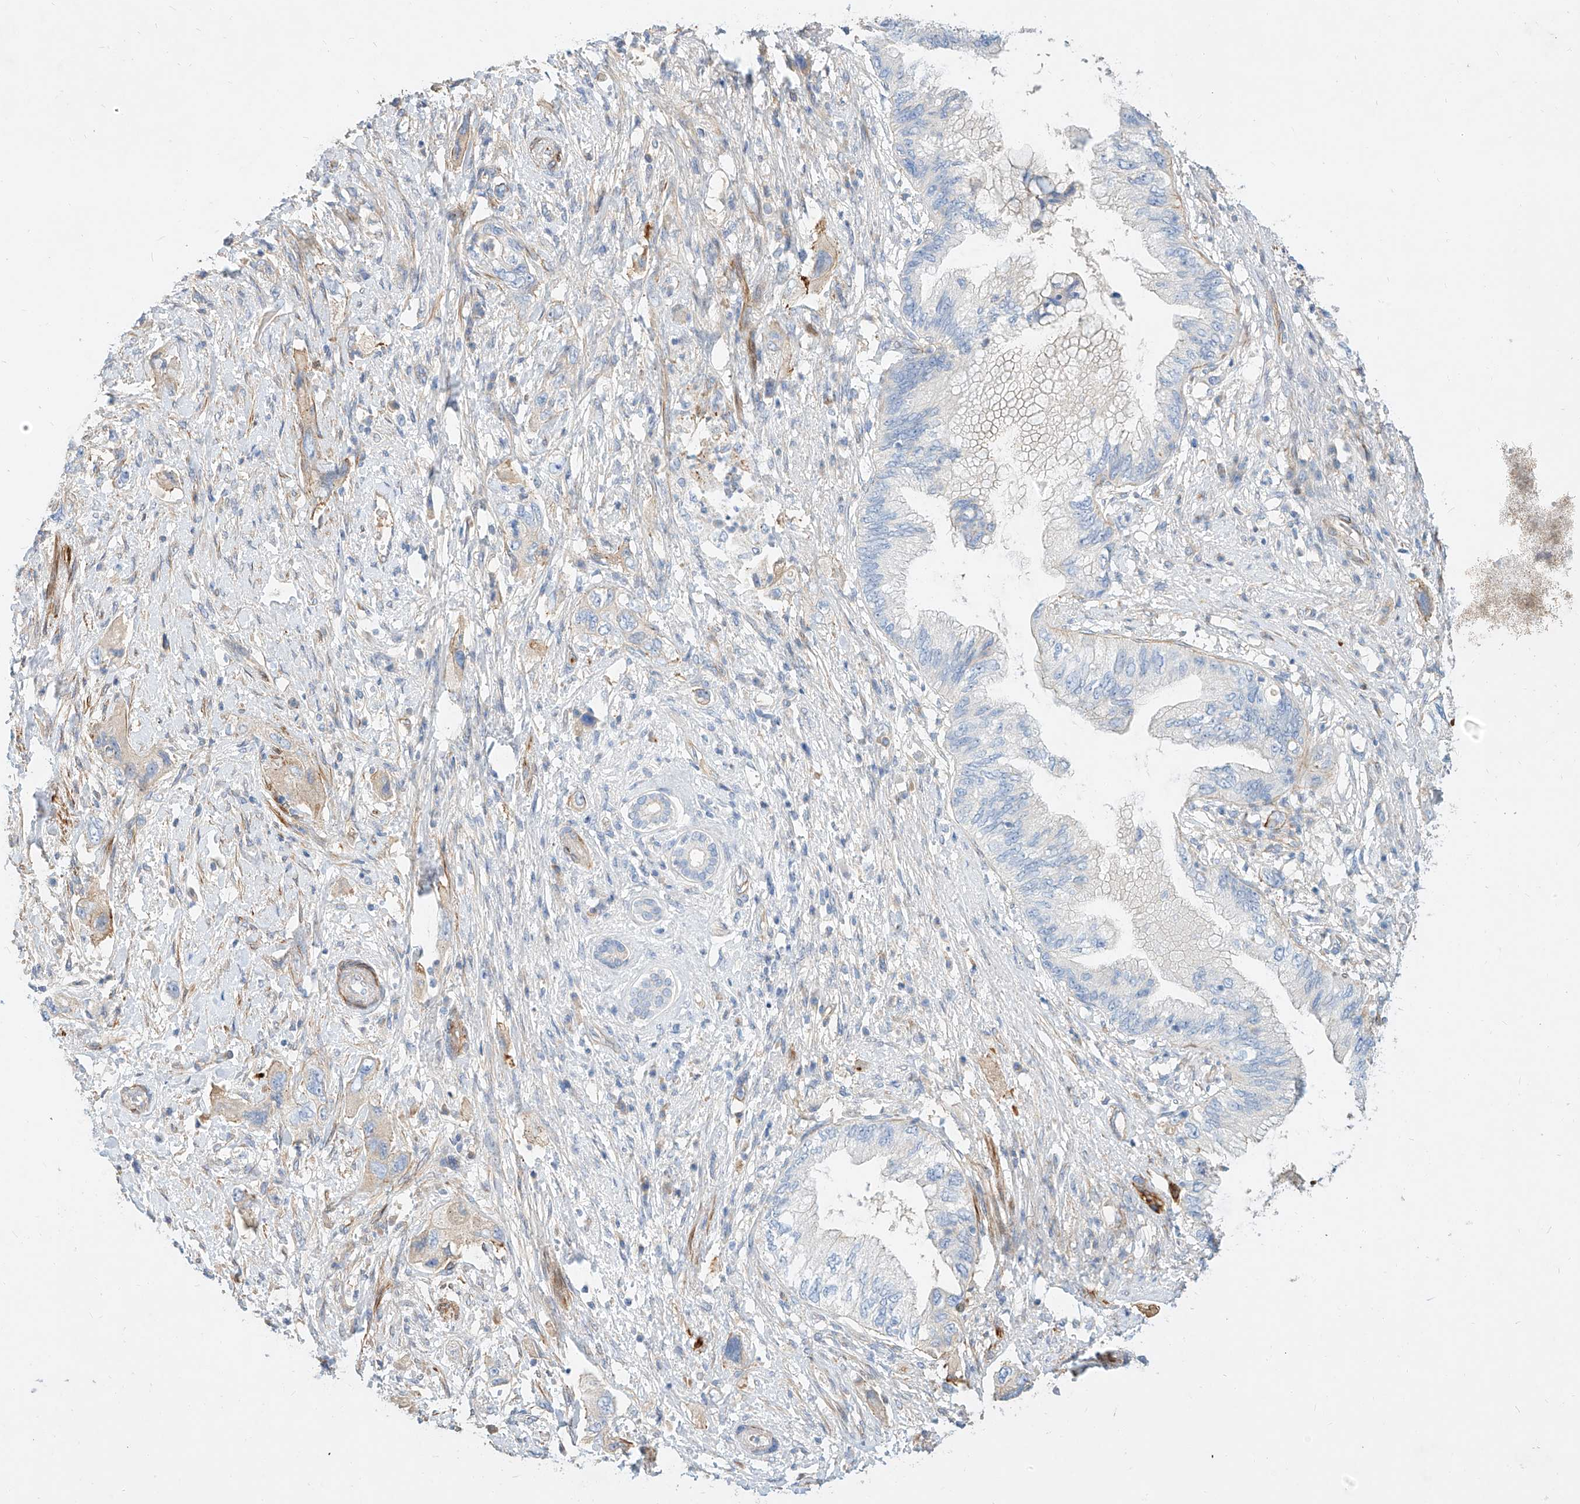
{"staining": {"intensity": "negative", "quantity": "none", "location": "none"}, "tissue": "pancreatic cancer", "cell_type": "Tumor cells", "image_type": "cancer", "snomed": [{"axis": "morphology", "description": "Adenocarcinoma, NOS"}, {"axis": "topography", "description": "Pancreas"}], "caption": "Pancreatic cancer (adenocarcinoma) was stained to show a protein in brown. There is no significant expression in tumor cells.", "gene": "KCNH5", "patient": {"sex": "female", "age": 73}}